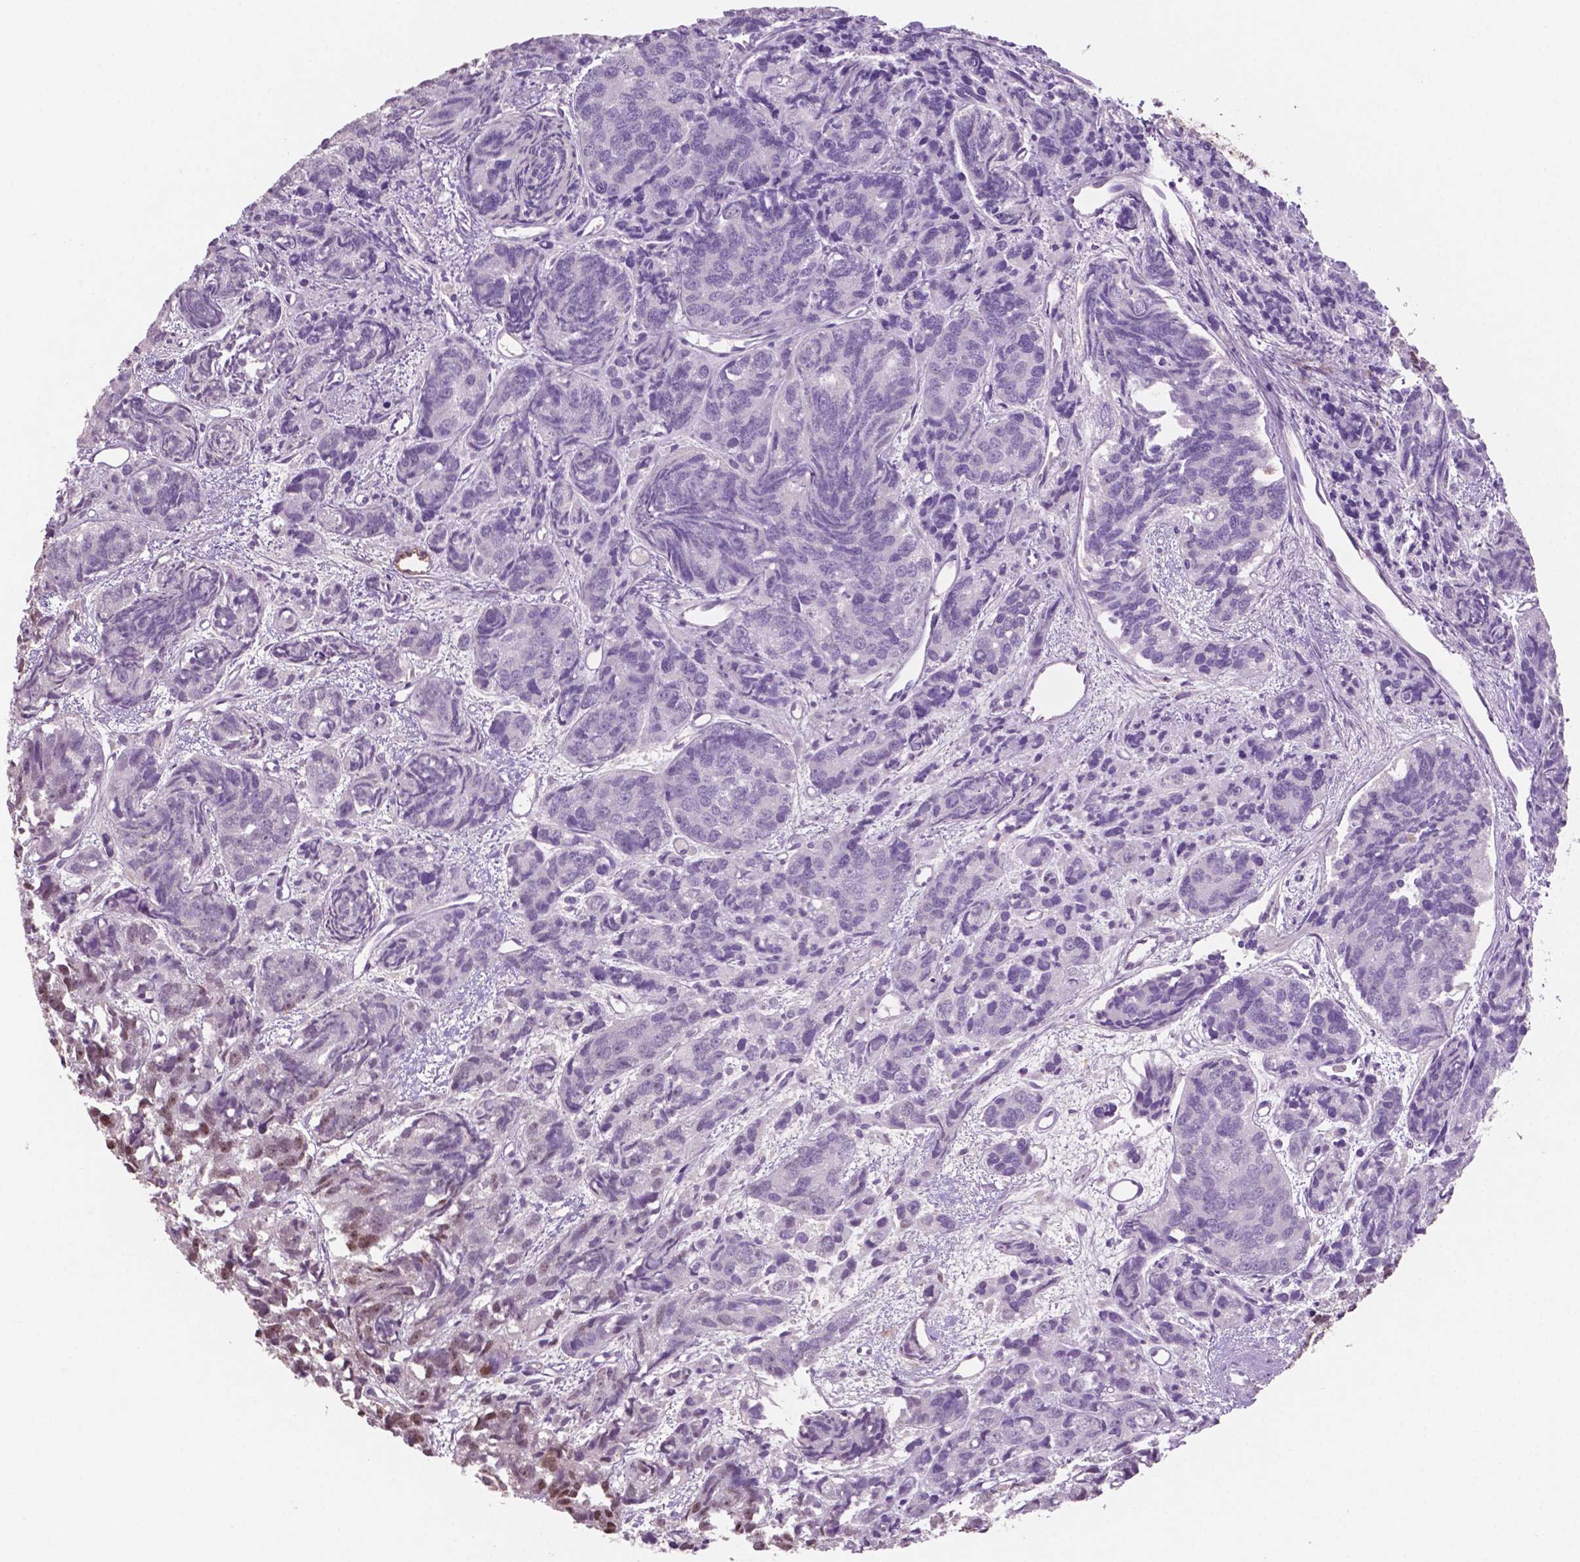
{"staining": {"intensity": "negative", "quantity": "none", "location": "none"}, "tissue": "prostate cancer", "cell_type": "Tumor cells", "image_type": "cancer", "snomed": [{"axis": "morphology", "description": "Adenocarcinoma, High grade"}, {"axis": "topography", "description": "Prostate"}], "caption": "Human prostate cancer stained for a protein using immunohistochemistry displays no staining in tumor cells.", "gene": "LDHA", "patient": {"sex": "male", "age": 77}}